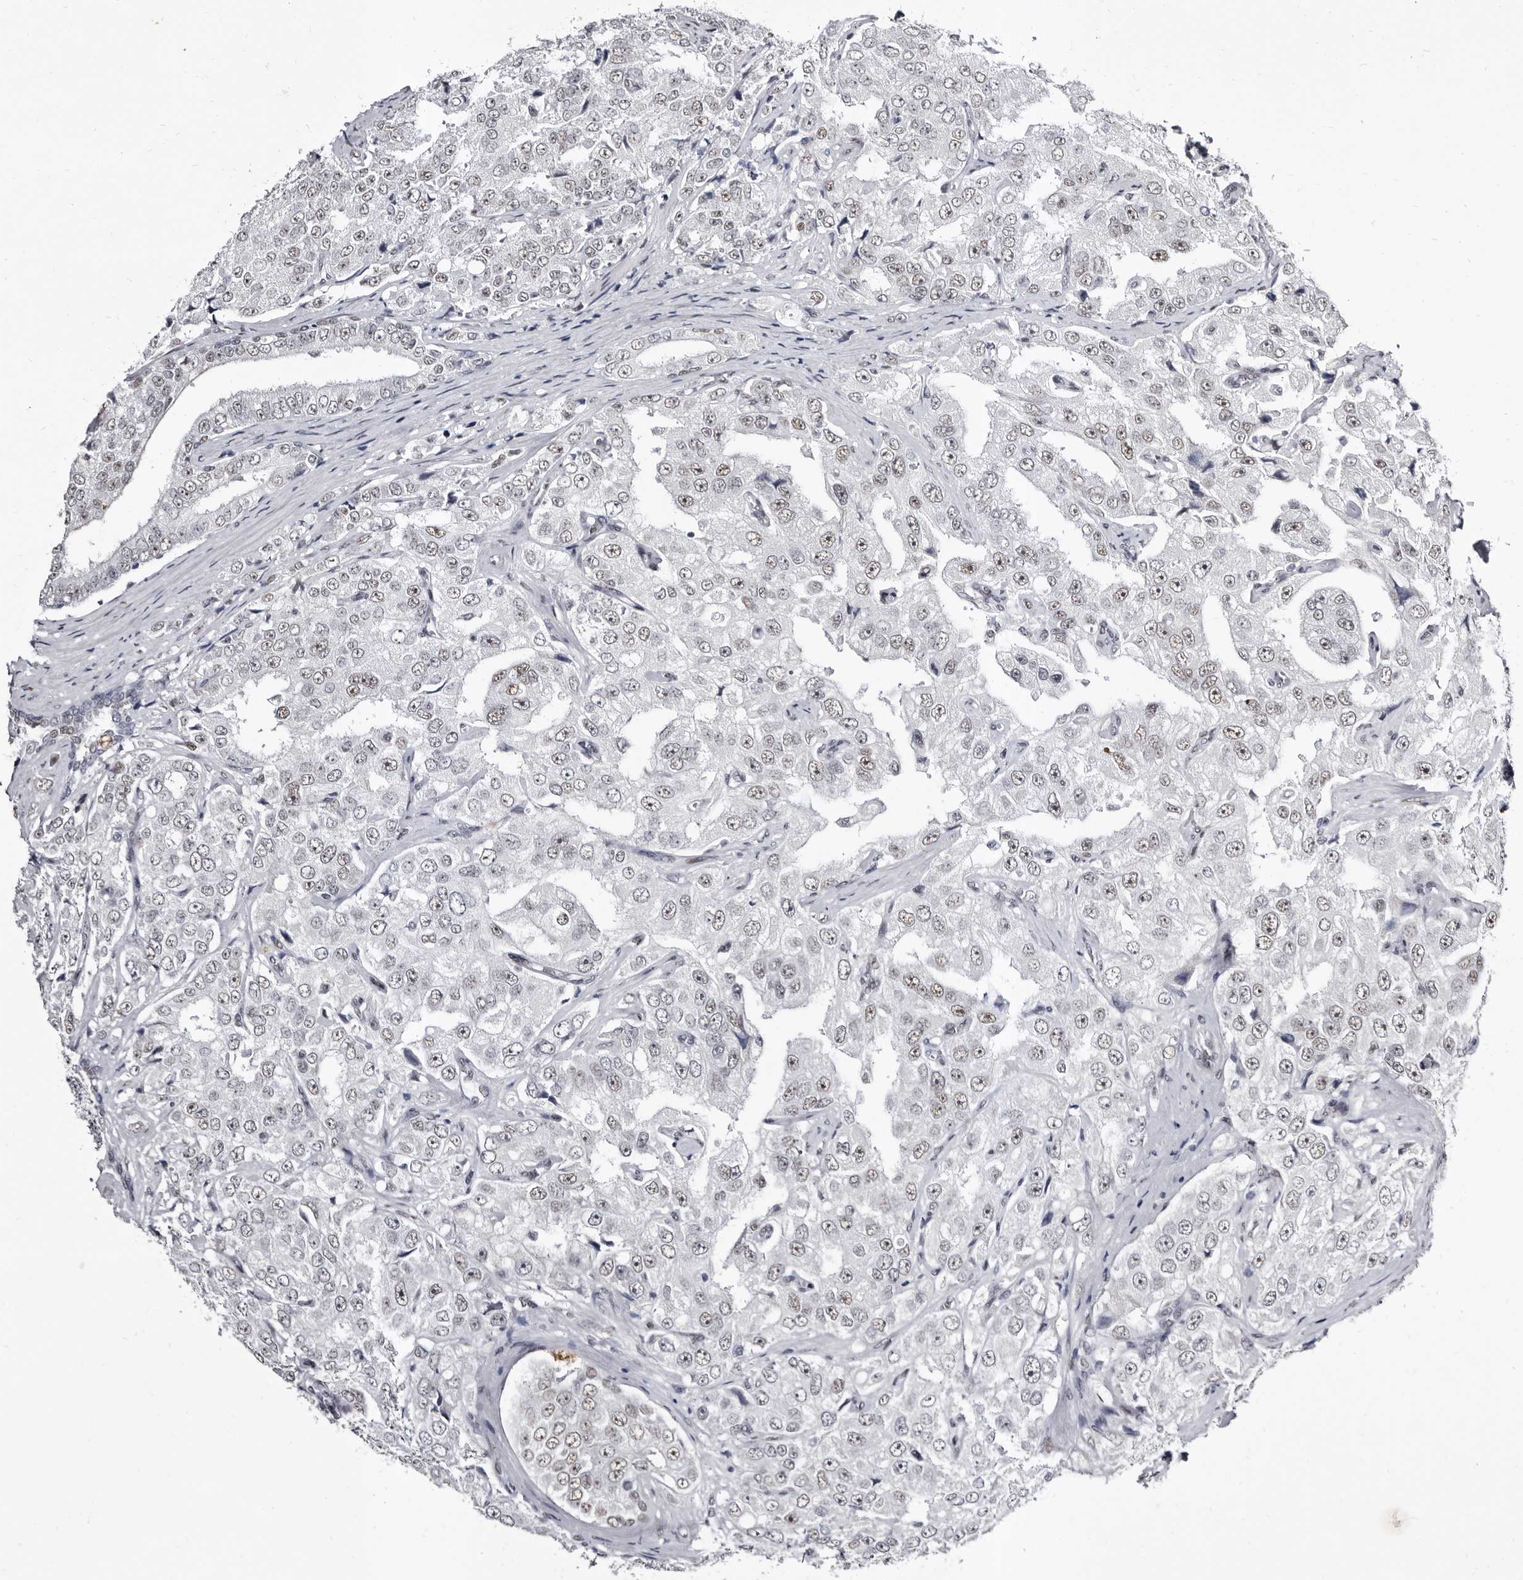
{"staining": {"intensity": "weak", "quantity": "25%-75%", "location": "nuclear"}, "tissue": "prostate cancer", "cell_type": "Tumor cells", "image_type": "cancer", "snomed": [{"axis": "morphology", "description": "Adenocarcinoma, High grade"}, {"axis": "topography", "description": "Prostate"}], "caption": "Immunohistochemistry of prostate cancer (high-grade adenocarcinoma) demonstrates low levels of weak nuclear staining in about 25%-75% of tumor cells.", "gene": "ZNF326", "patient": {"sex": "male", "age": 58}}